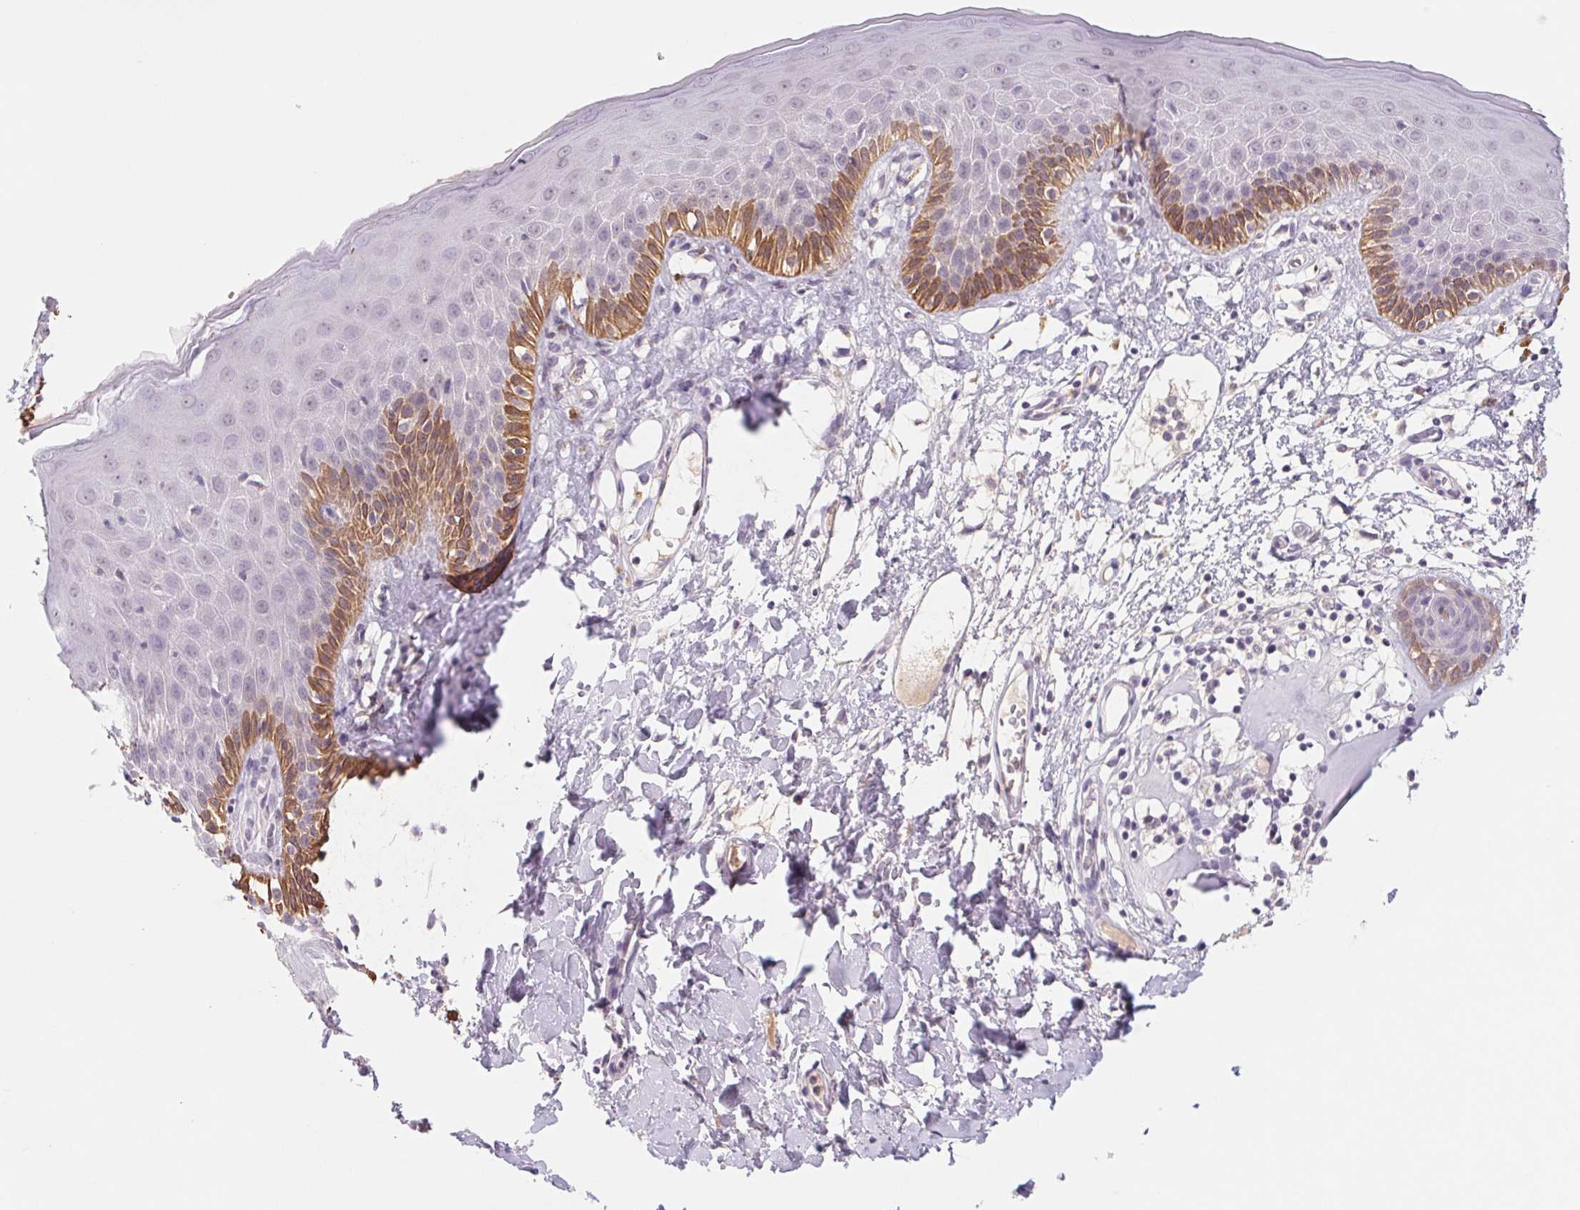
{"staining": {"intensity": "strong", "quantity": "<25%", "location": "cytoplasmic/membranous"}, "tissue": "skin", "cell_type": "Epidermal cells", "image_type": "normal", "snomed": [{"axis": "morphology", "description": "Normal tissue, NOS"}, {"axis": "topography", "description": "Vulva"}], "caption": "Protein expression analysis of normal skin exhibits strong cytoplasmic/membranous staining in about <25% of epidermal cells. The staining is performed using DAB (3,3'-diaminobenzidine) brown chromogen to label protein expression. The nuclei are counter-stained blue using hematoxylin.", "gene": "PNMA8B", "patient": {"sex": "female", "age": 68}}